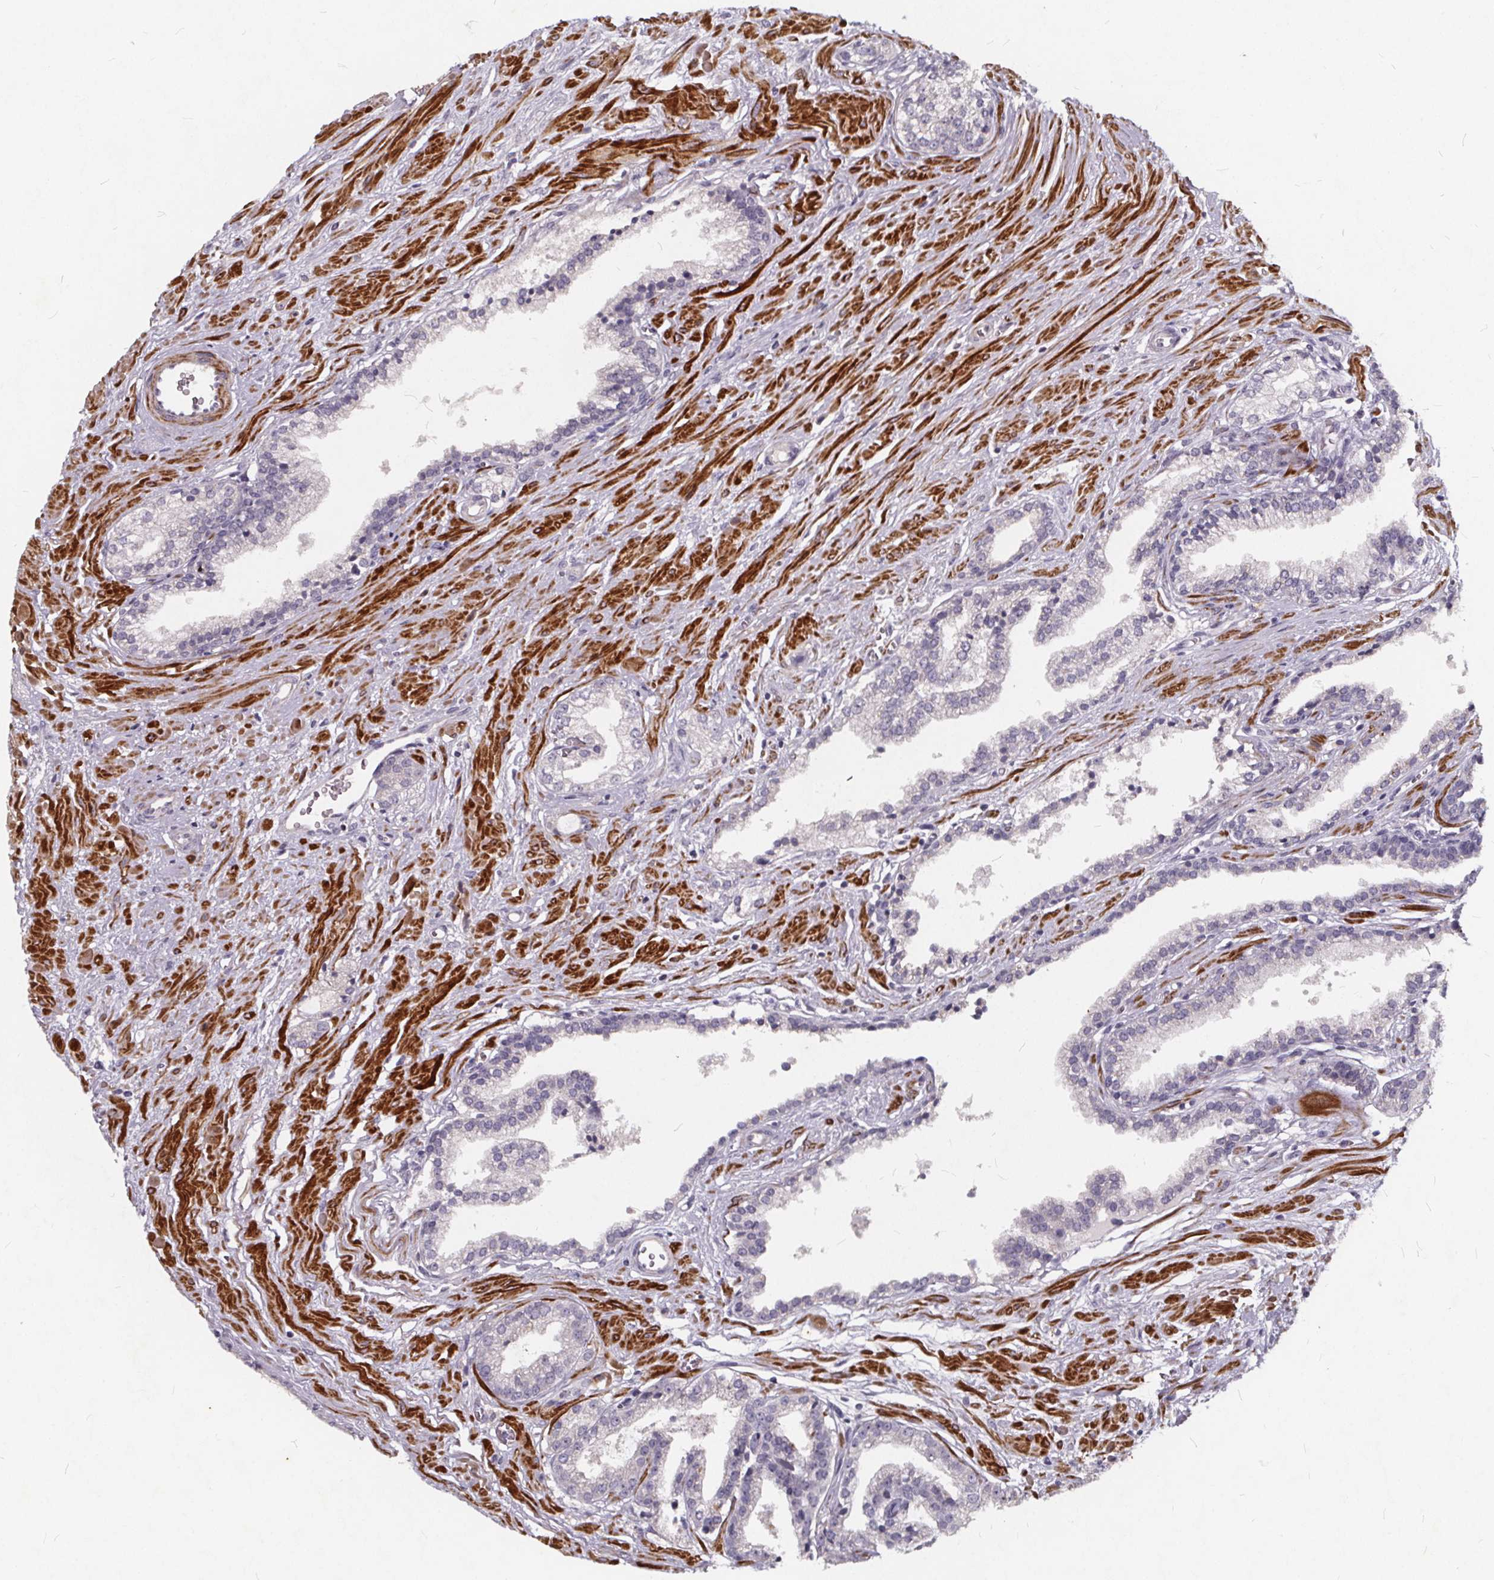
{"staining": {"intensity": "negative", "quantity": "none", "location": "none"}, "tissue": "prostate cancer", "cell_type": "Tumor cells", "image_type": "cancer", "snomed": [{"axis": "morphology", "description": "Adenocarcinoma, Low grade"}, {"axis": "topography", "description": "Prostate"}], "caption": "Tumor cells show no significant protein positivity in adenocarcinoma (low-grade) (prostate). (Stains: DAB immunohistochemistry (IHC) with hematoxylin counter stain, Microscopy: brightfield microscopy at high magnification).", "gene": "TSPAN14", "patient": {"sex": "male", "age": 60}}